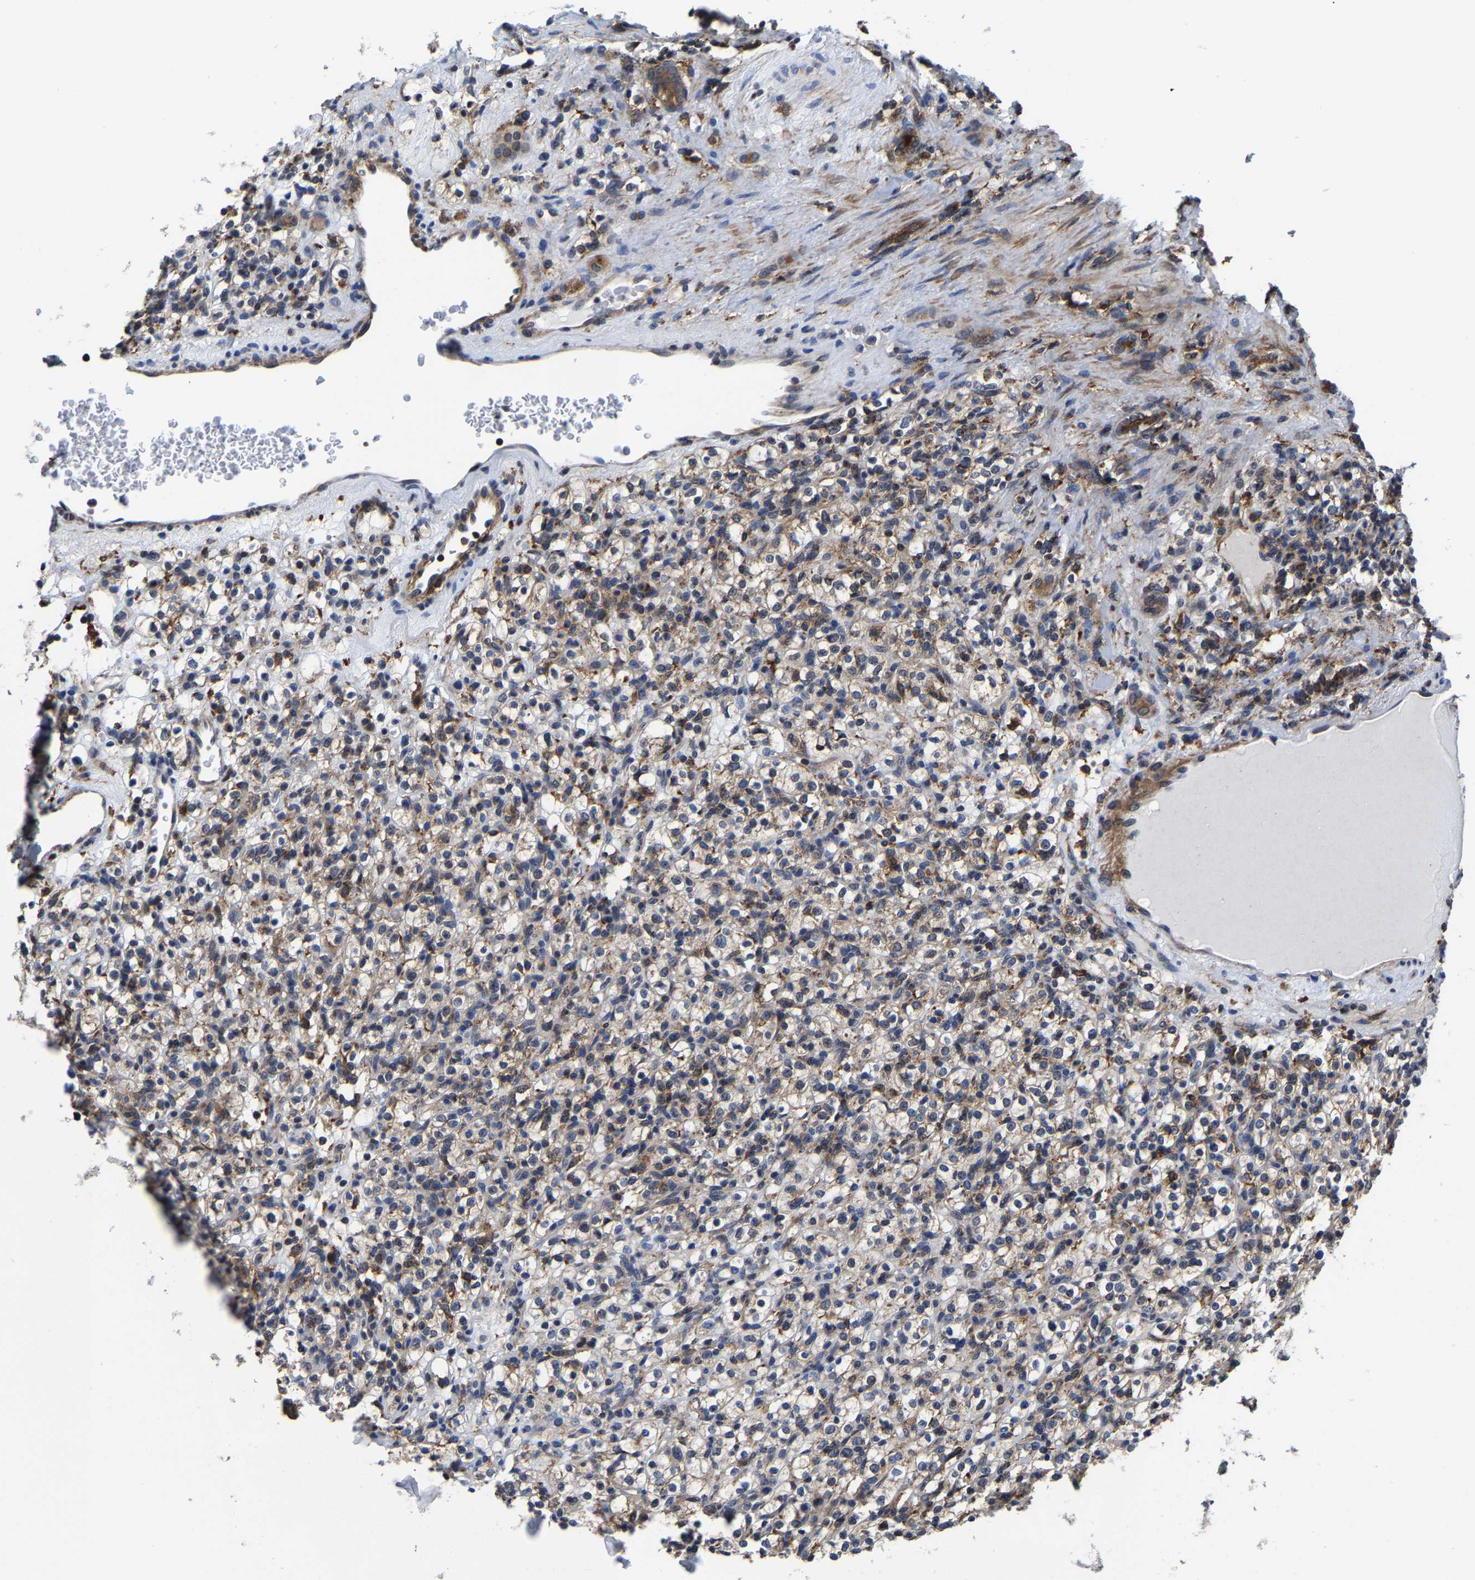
{"staining": {"intensity": "weak", "quantity": ">75%", "location": "cytoplasmic/membranous"}, "tissue": "renal cancer", "cell_type": "Tumor cells", "image_type": "cancer", "snomed": [{"axis": "morphology", "description": "Normal tissue, NOS"}, {"axis": "morphology", "description": "Adenocarcinoma, NOS"}, {"axis": "topography", "description": "Kidney"}], "caption": "Renal cancer tissue shows weak cytoplasmic/membranous expression in about >75% of tumor cells", "gene": "PFKFB3", "patient": {"sex": "female", "age": 72}}